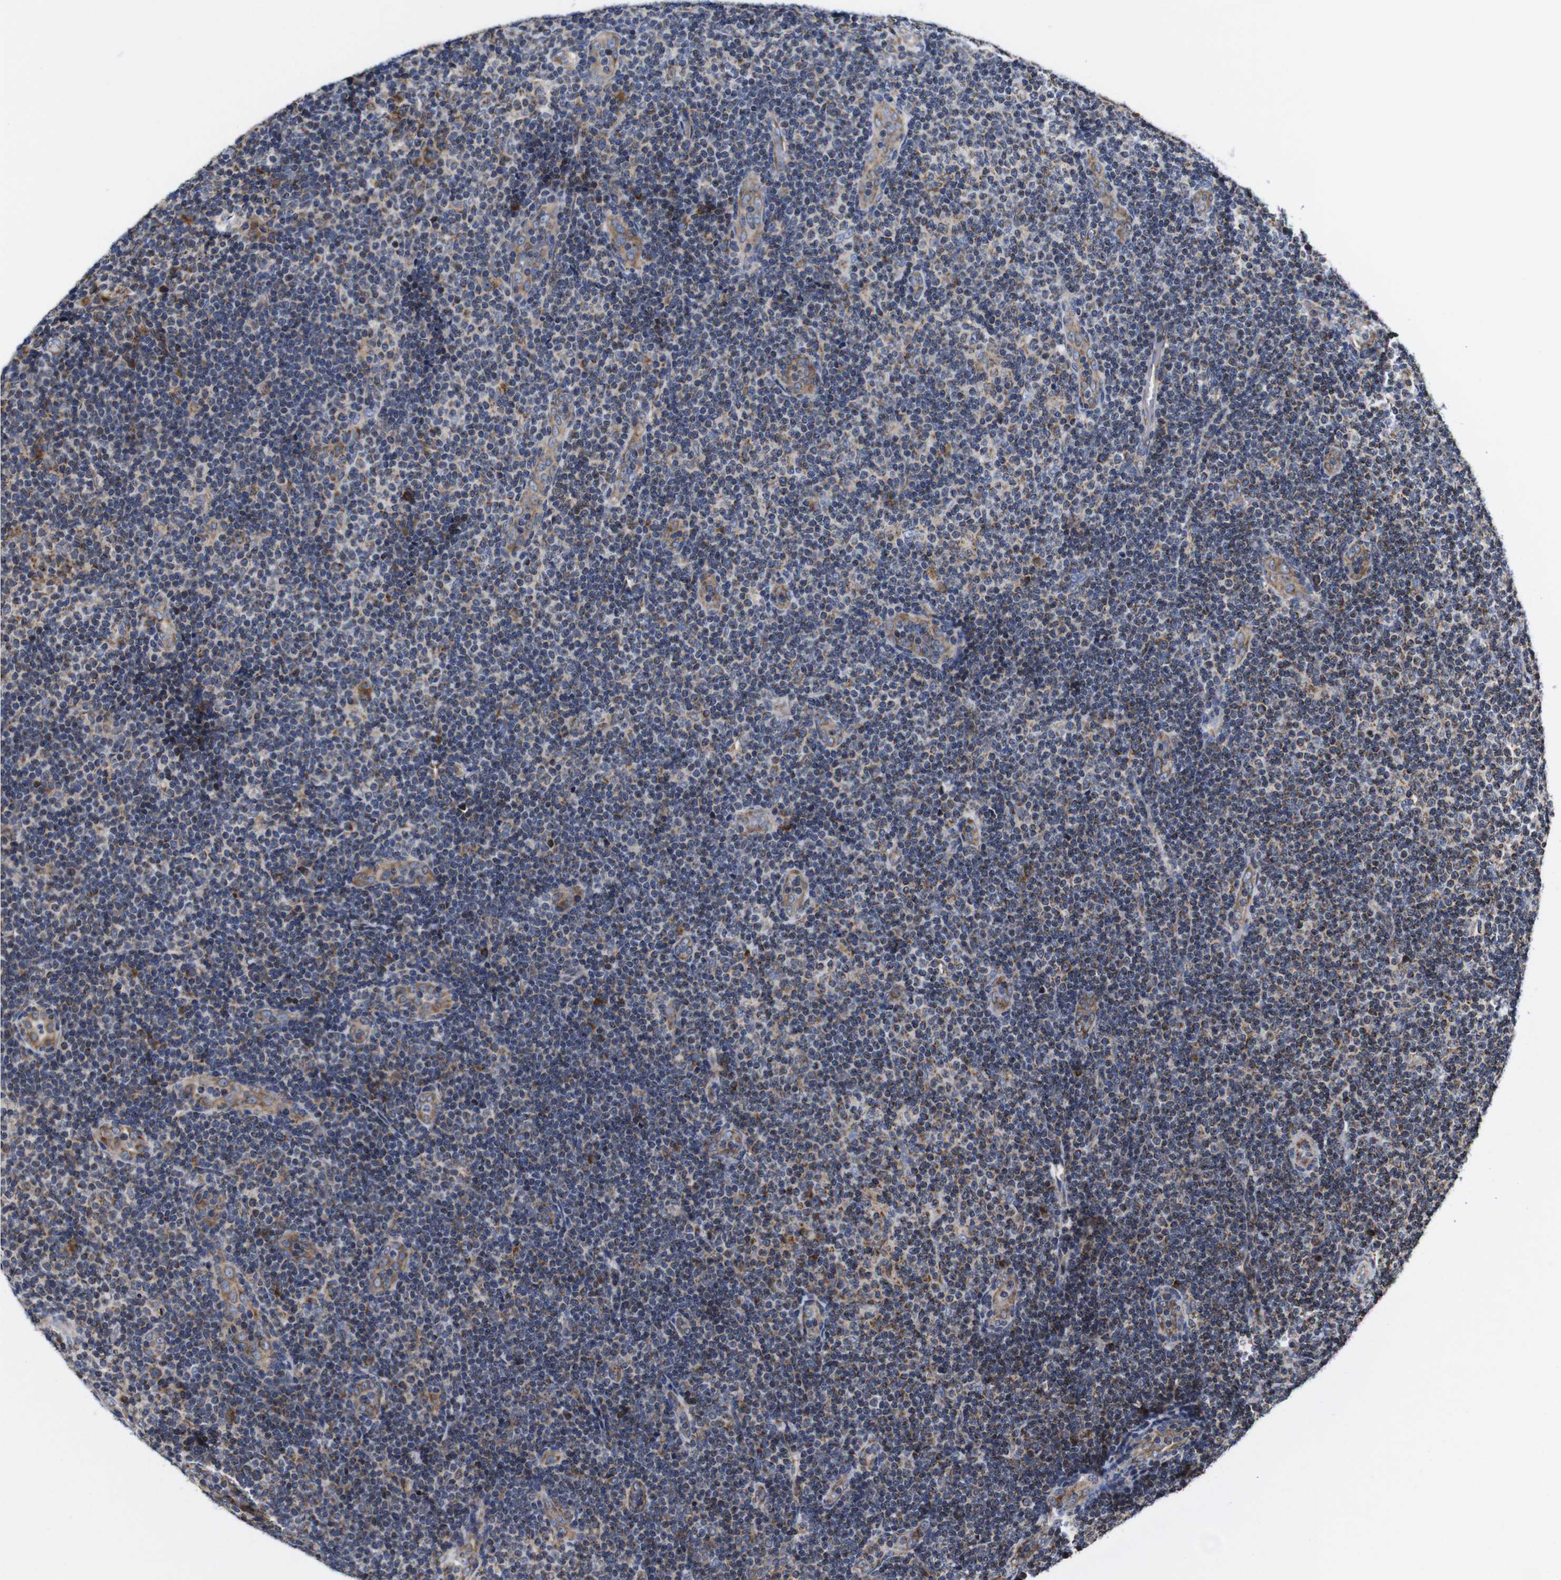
{"staining": {"intensity": "moderate", "quantity": "<25%", "location": "cytoplasmic/membranous"}, "tissue": "lymphoma", "cell_type": "Tumor cells", "image_type": "cancer", "snomed": [{"axis": "morphology", "description": "Malignant lymphoma, non-Hodgkin's type, Low grade"}, {"axis": "topography", "description": "Lymph node"}], "caption": "Immunohistochemical staining of lymphoma reveals low levels of moderate cytoplasmic/membranous protein positivity in about <25% of tumor cells.", "gene": "C17orf80", "patient": {"sex": "male", "age": 83}}